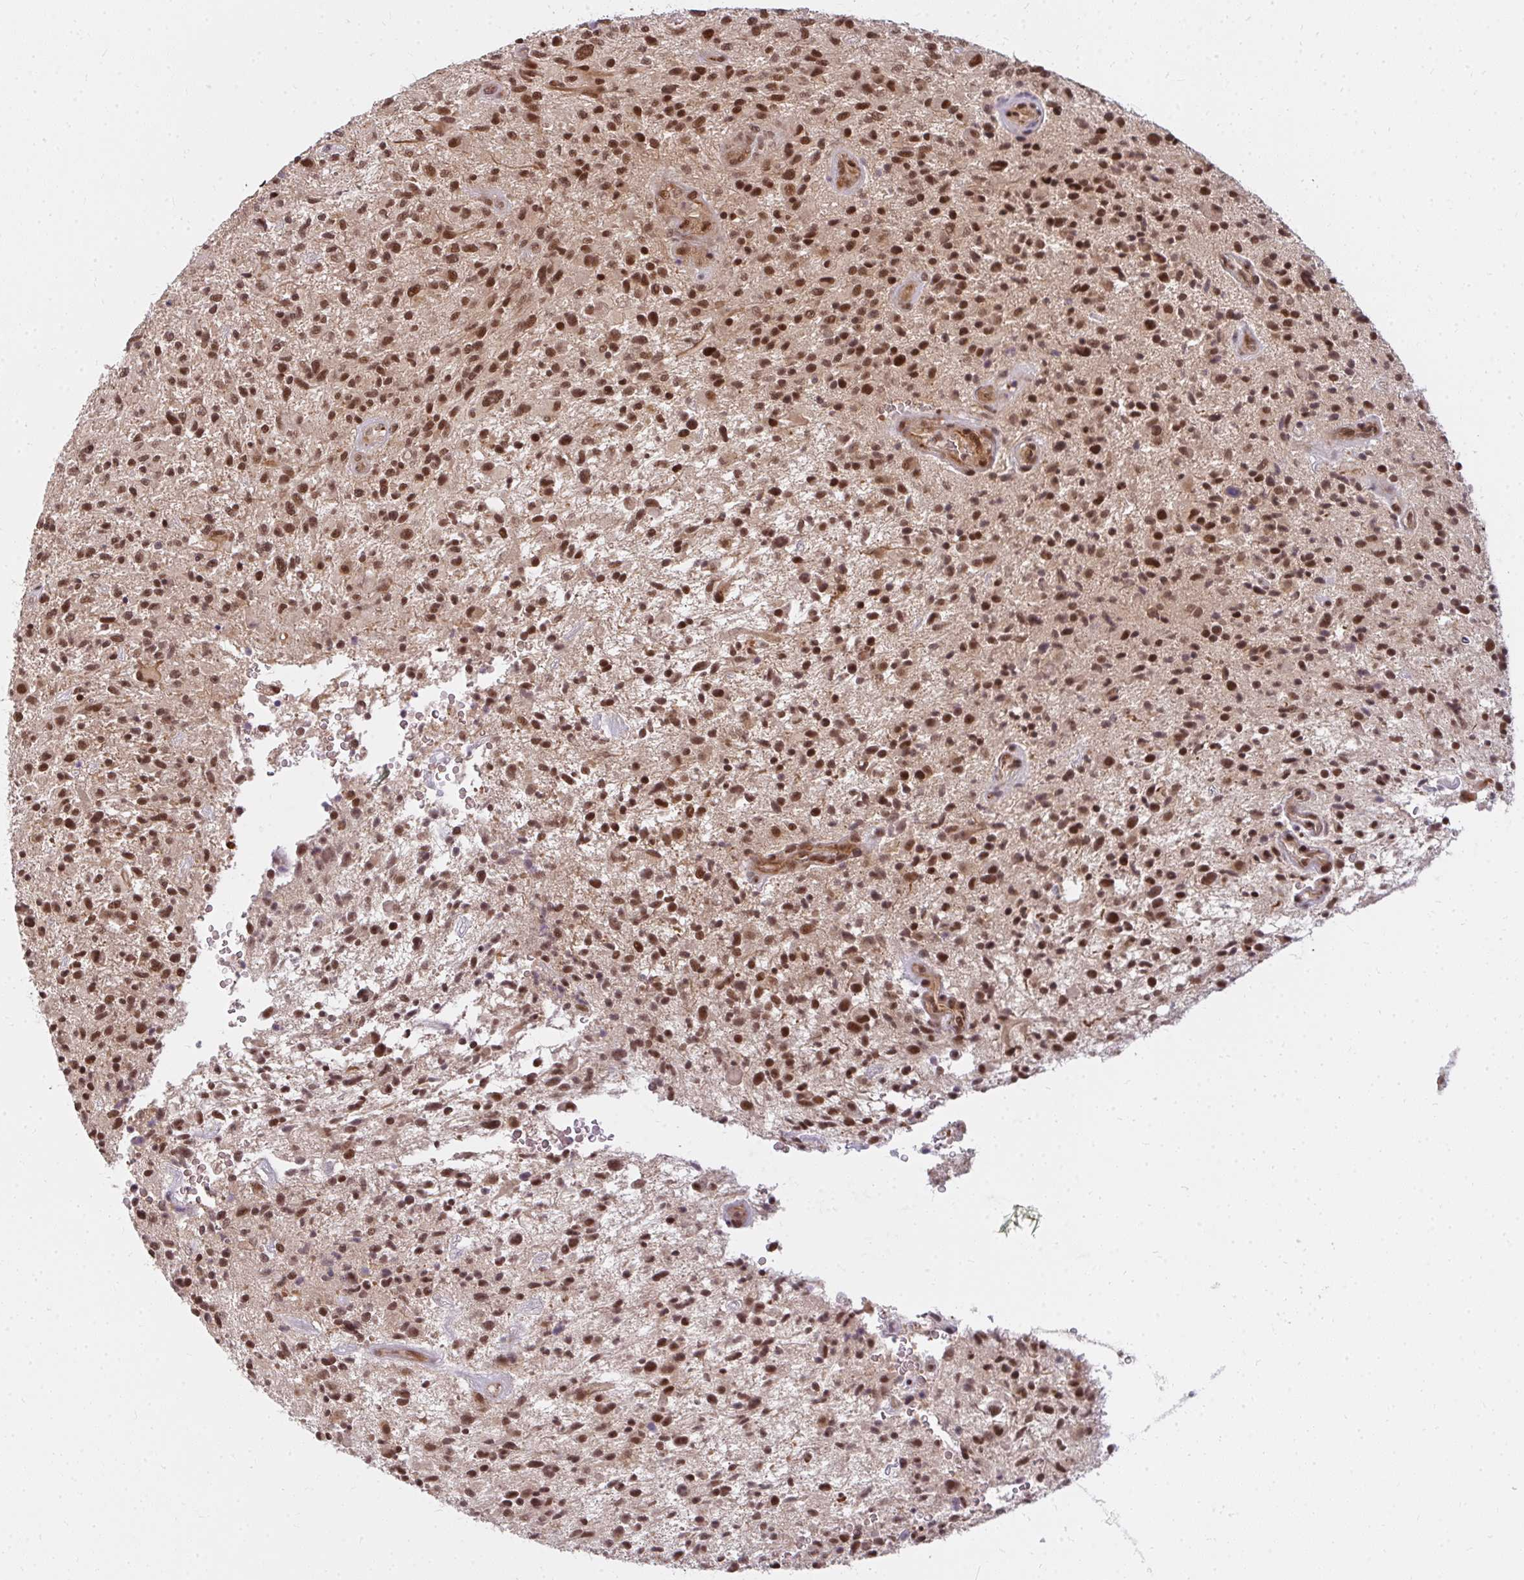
{"staining": {"intensity": "strong", "quantity": ">75%", "location": "nuclear"}, "tissue": "glioma", "cell_type": "Tumor cells", "image_type": "cancer", "snomed": [{"axis": "morphology", "description": "Glioma, malignant, High grade"}, {"axis": "topography", "description": "Brain"}], "caption": "Strong nuclear staining for a protein is identified in about >75% of tumor cells of glioma using immunohistochemistry (IHC).", "gene": "GTF3C6", "patient": {"sex": "male", "age": 47}}